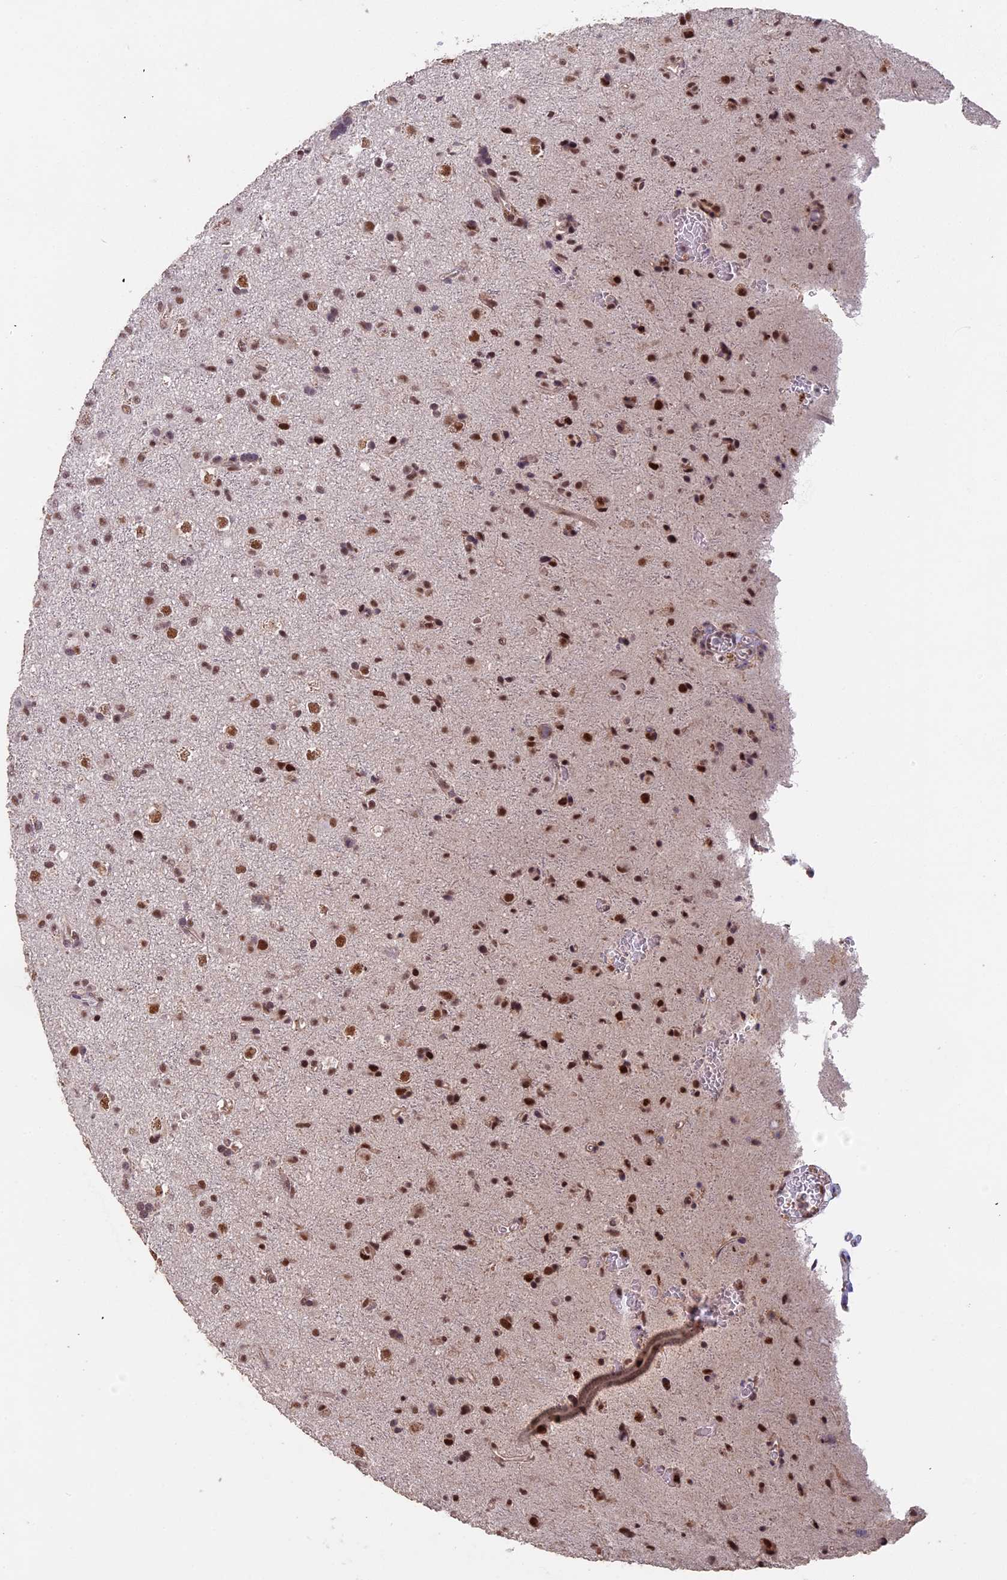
{"staining": {"intensity": "moderate", "quantity": ">75%", "location": "nuclear"}, "tissue": "glioma", "cell_type": "Tumor cells", "image_type": "cancer", "snomed": [{"axis": "morphology", "description": "Glioma, malignant, Low grade"}, {"axis": "topography", "description": "Brain"}], "caption": "This image reveals glioma stained with immunohistochemistry (IHC) to label a protein in brown. The nuclear of tumor cells show moderate positivity for the protein. Nuclei are counter-stained blue.", "gene": "MORF4L1", "patient": {"sex": "male", "age": 65}}